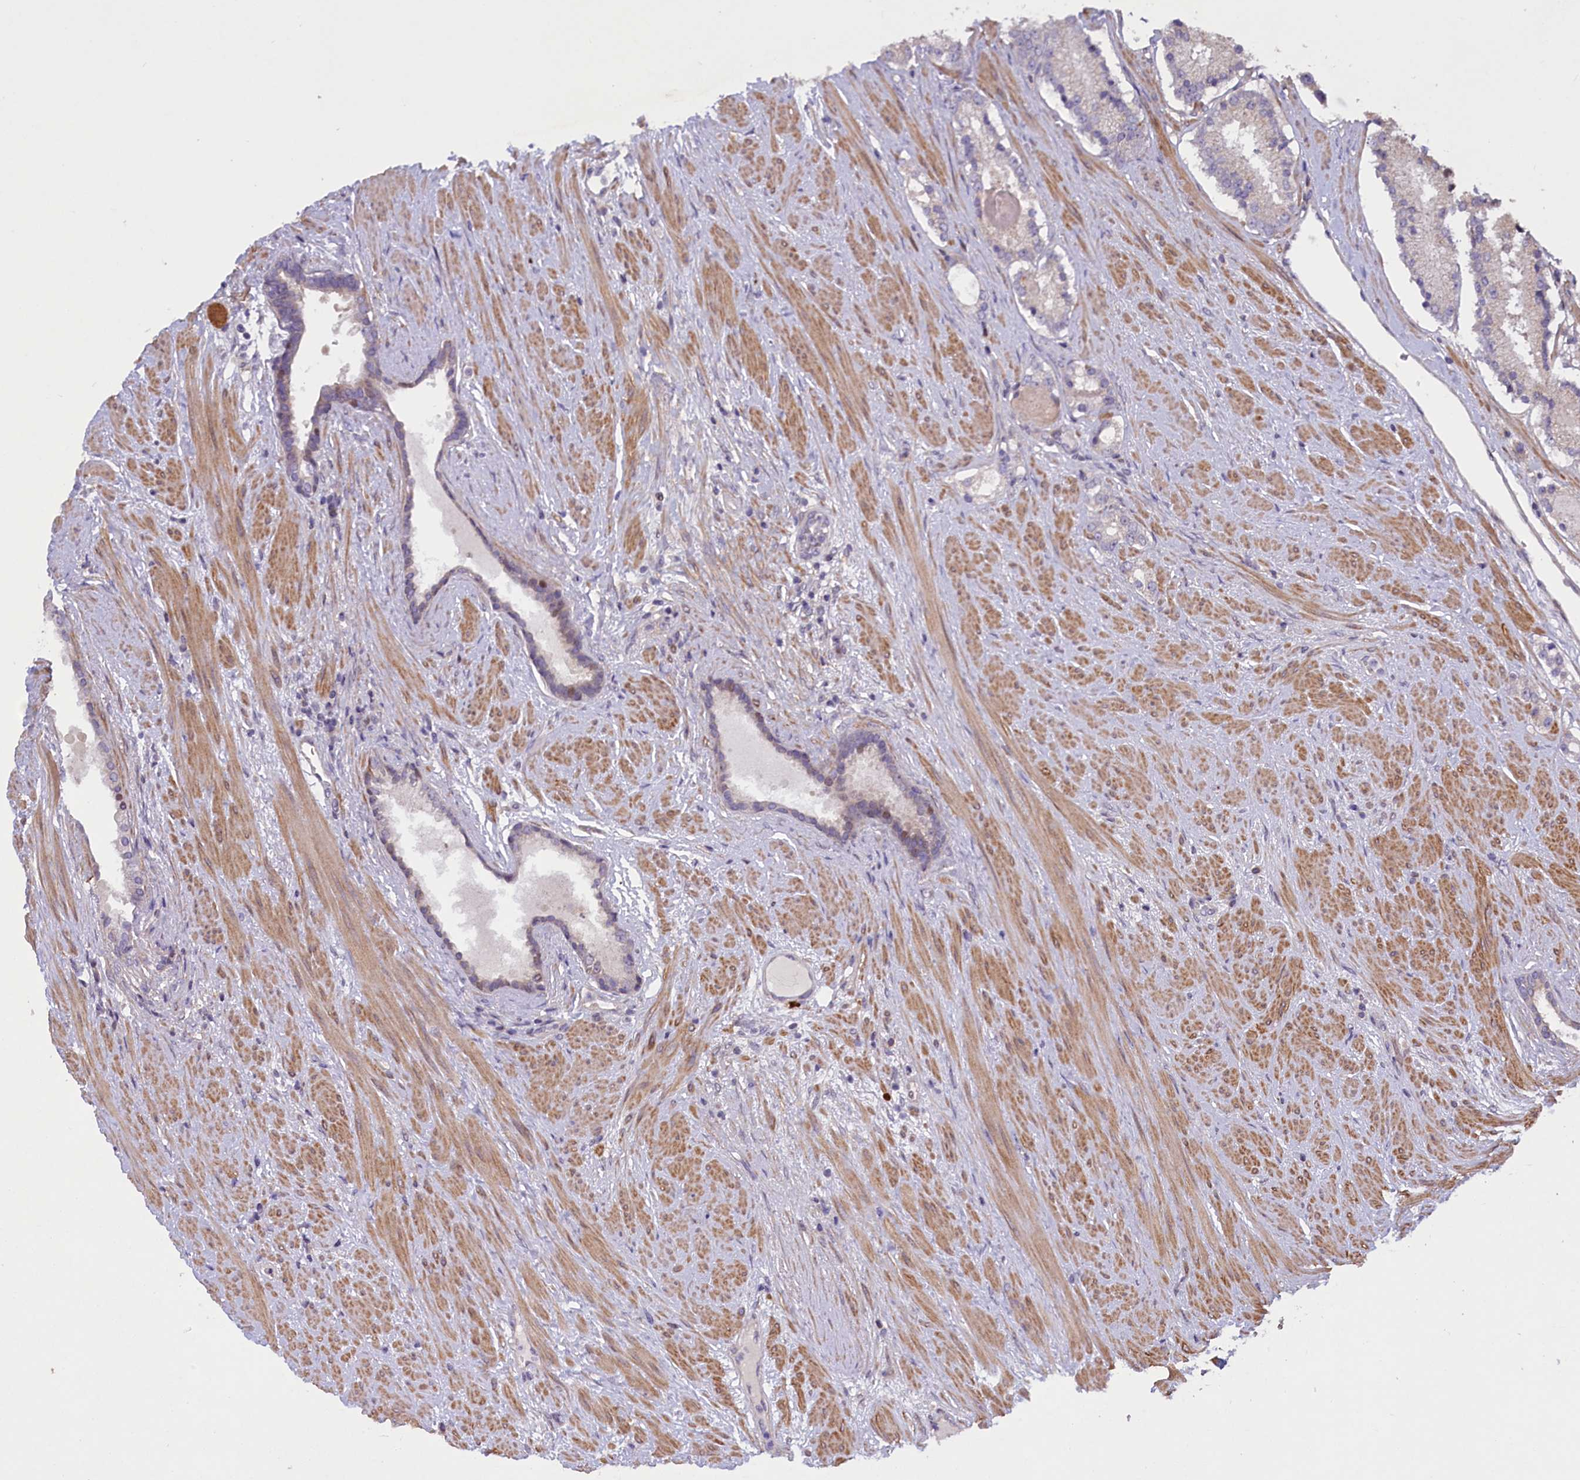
{"staining": {"intensity": "negative", "quantity": "none", "location": "none"}, "tissue": "prostate cancer", "cell_type": "Tumor cells", "image_type": "cancer", "snomed": [{"axis": "morphology", "description": "Adenocarcinoma, Low grade"}, {"axis": "topography", "description": "Prostate"}], "caption": "Immunohistochemistry (IHC) histopathology image of human adenocarcinoma (low-grade) (prostate) stained for a protein (brown), which demonstrates no staining in tumor cells.", "gene": "MAN2C1", "patient": {"sex": "male", "age": 59}}